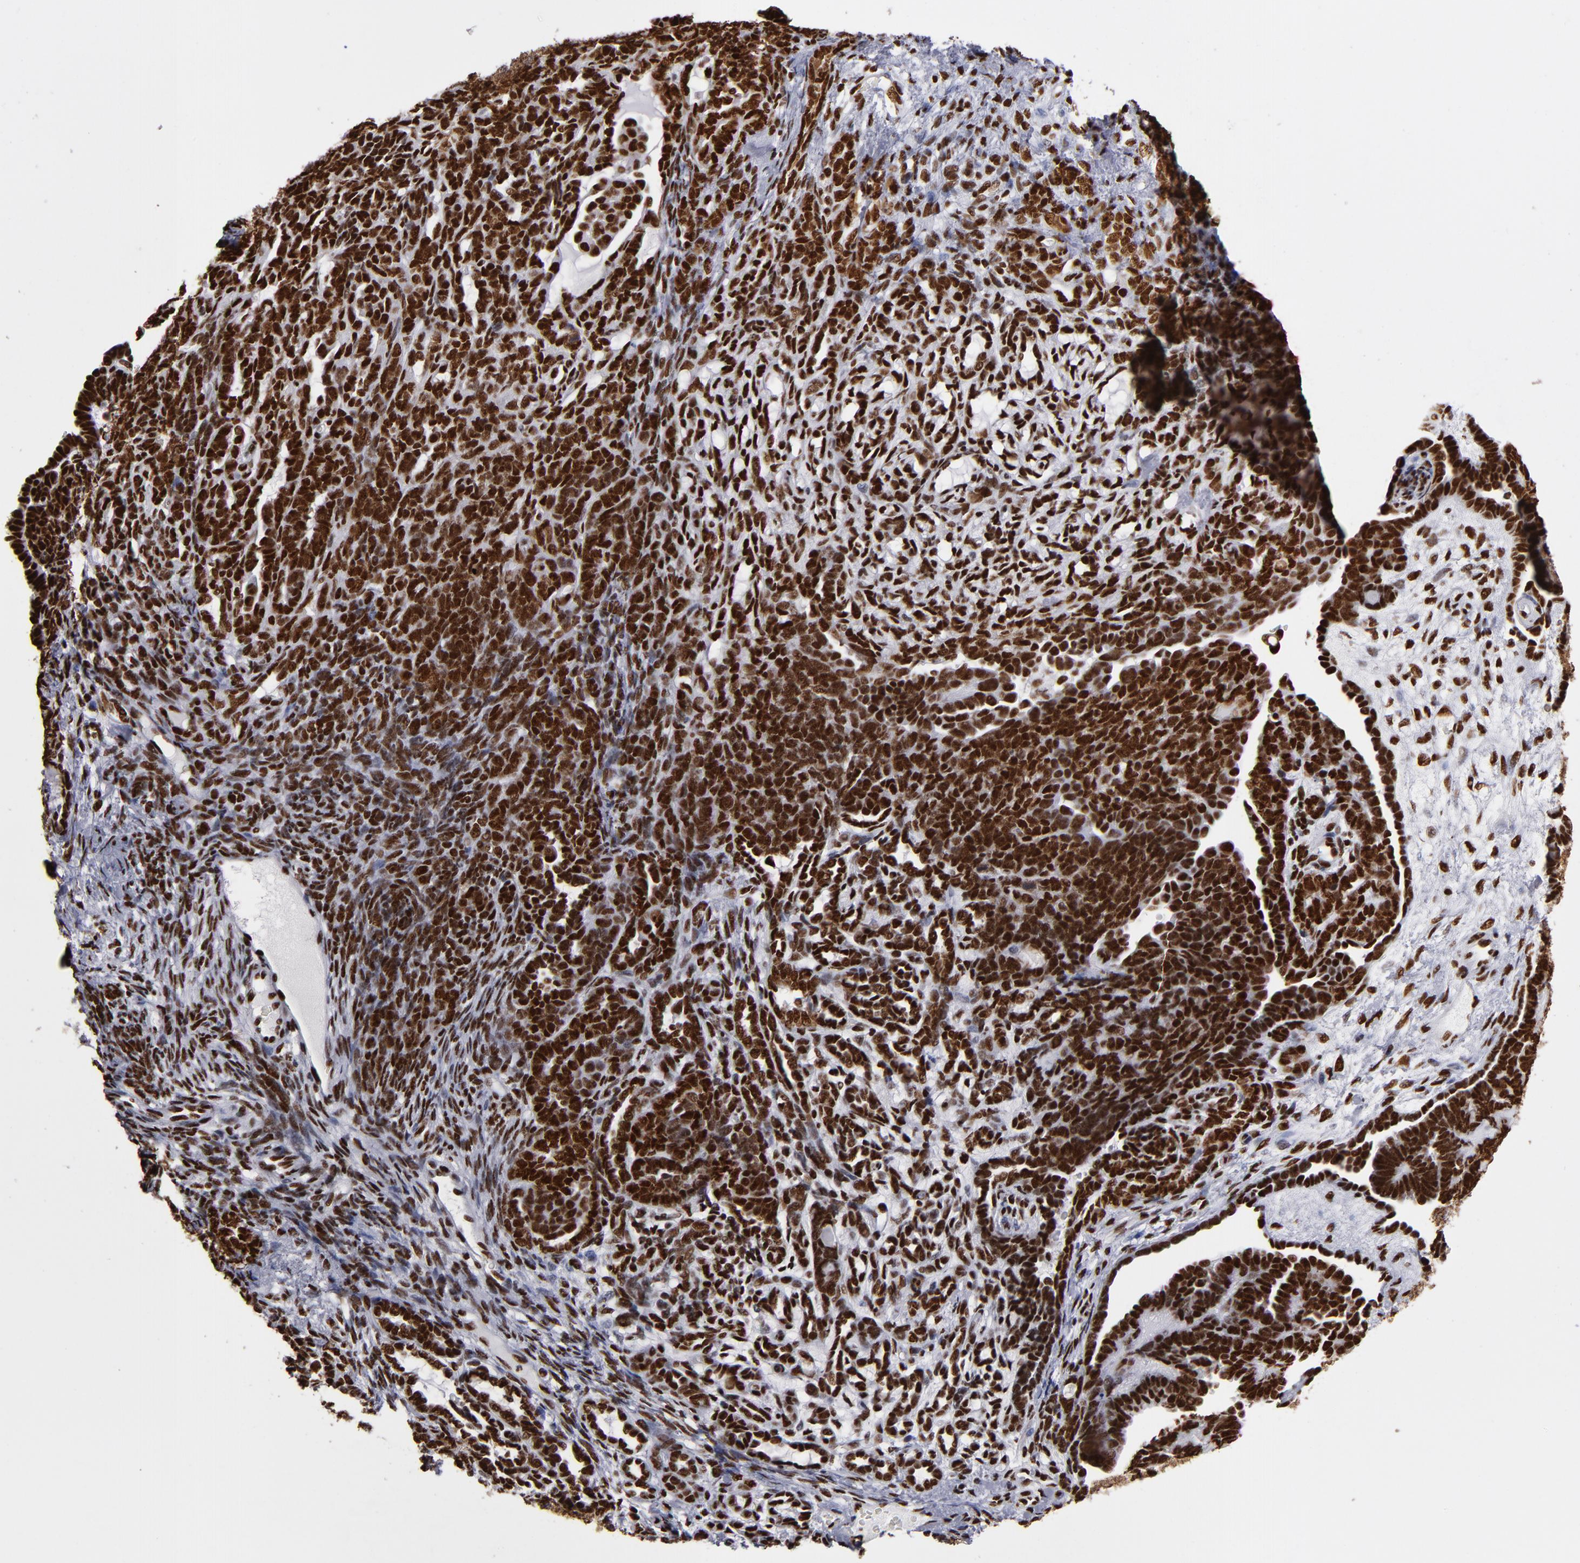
{"staining": {"intensity": "strong", "quantity": ">75%", "location": "nuclear"}, "tissue": "endometrial cancer", "cell_type": "Tumor cells", "image_type": "cancer", "snomed": [{"axis": "morphology", "description": "Neoplasm, malignant, NOS"}, {"axis": "topography", "description": "Endometrium"}], "caption": "Endometrial cancer (malignant neoplasm) stained for a protein exhibits strong nuclear positivity in tumor cells.", "gene": "MRE11", "patient": {"sex": "female", "age": 74}}